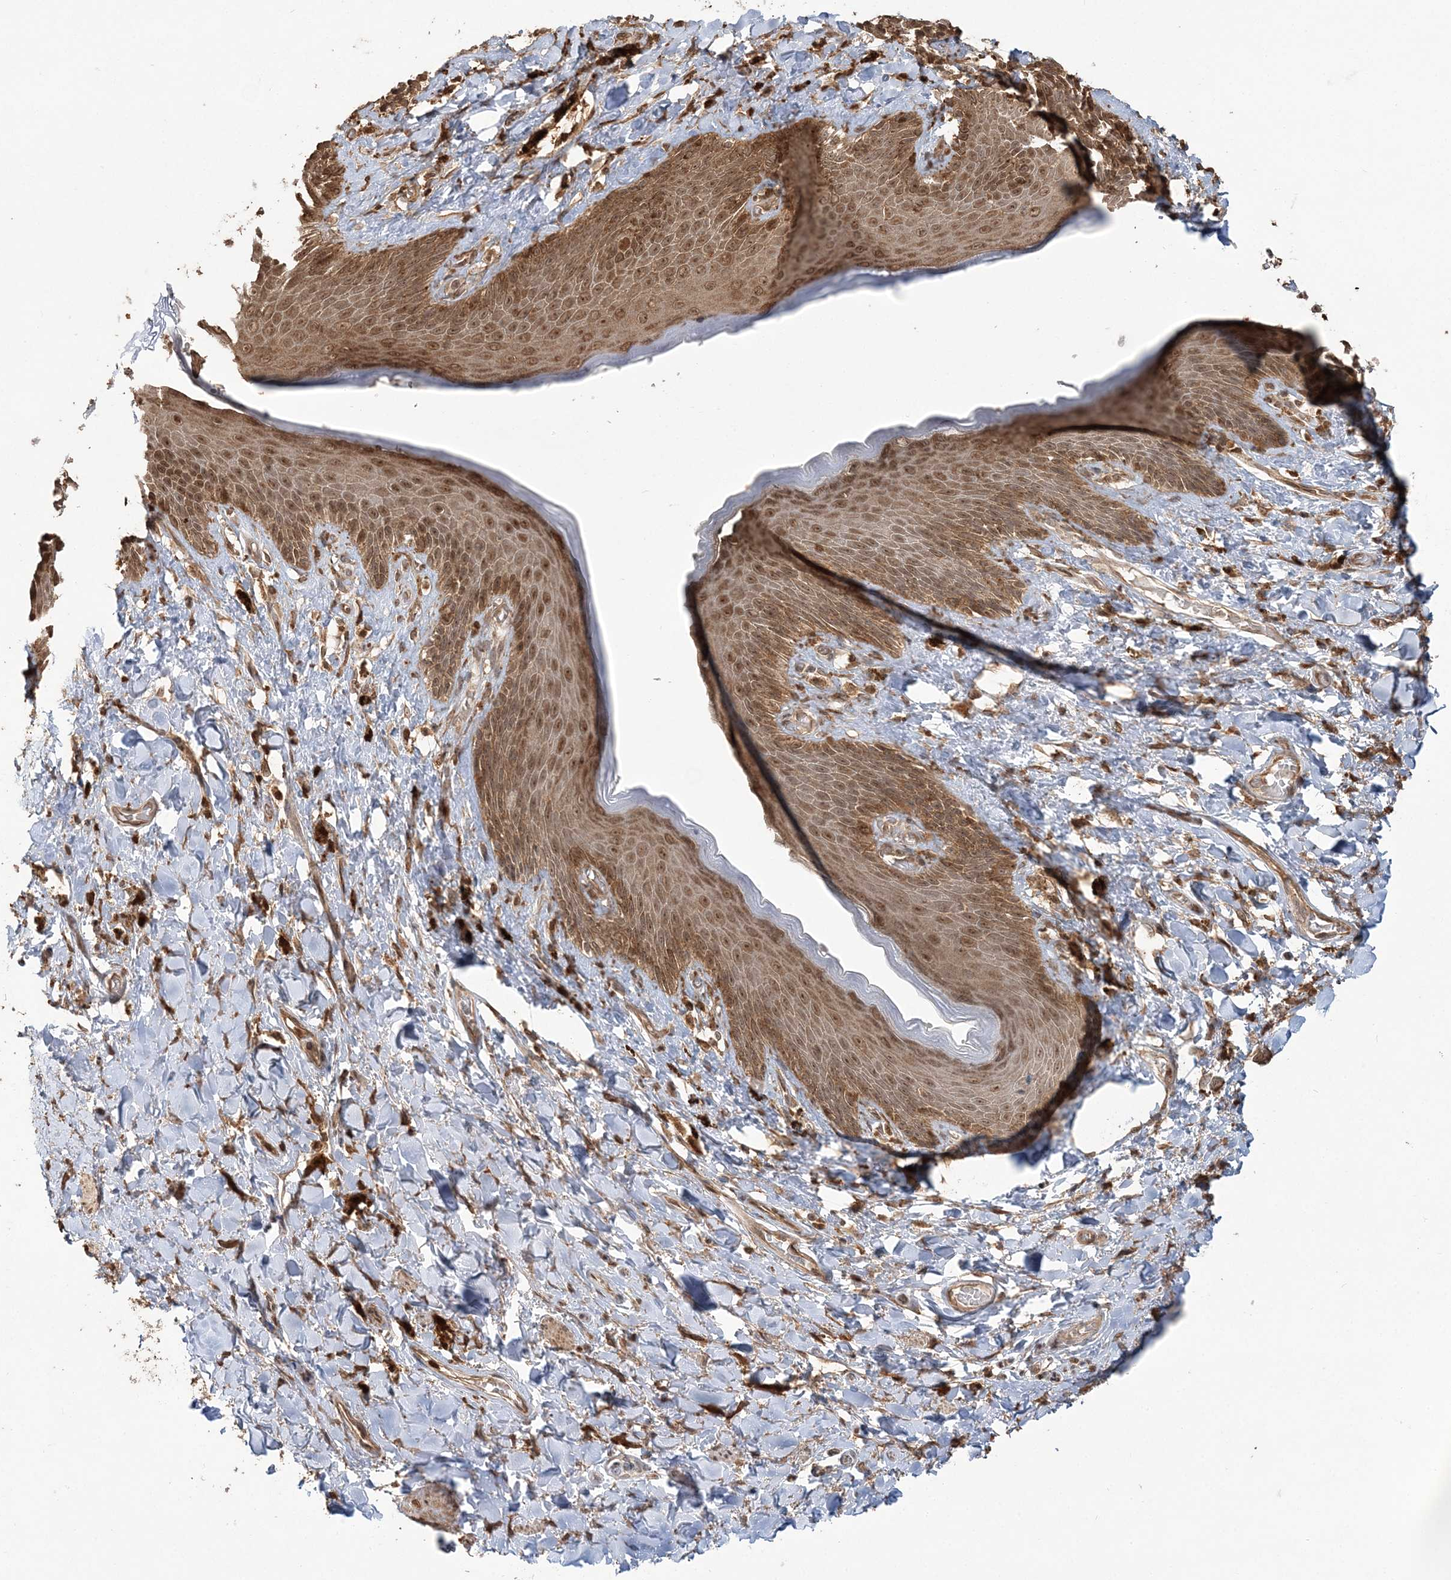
{"staining": {"intensity": "moderate", "quantity": ">75%", "location": "cytoplasmic/membranous,nuclear"}, "tissue": "skin", "cell_type": "Epidermal cells", "image_type": "normal", "snomed": [{"axis": "morphology", "description": "Normal tissue, NOS"}, {"axis": "topography", "description": "Anal"}], "caption": "Immunohistochemistry (IHC) photomicrograph of benign skin: human skin stained using immunohistochemistry (IHC) shows medium levels of moderate protein expression localized specifically in the cytoplasmic/membranous,nuclear of epidermal cells, appearing as a cytoplasmic/membranous,nuclear brown color.", "gene": "CAB39", "patient": {"sex": "female", "age": 78}}